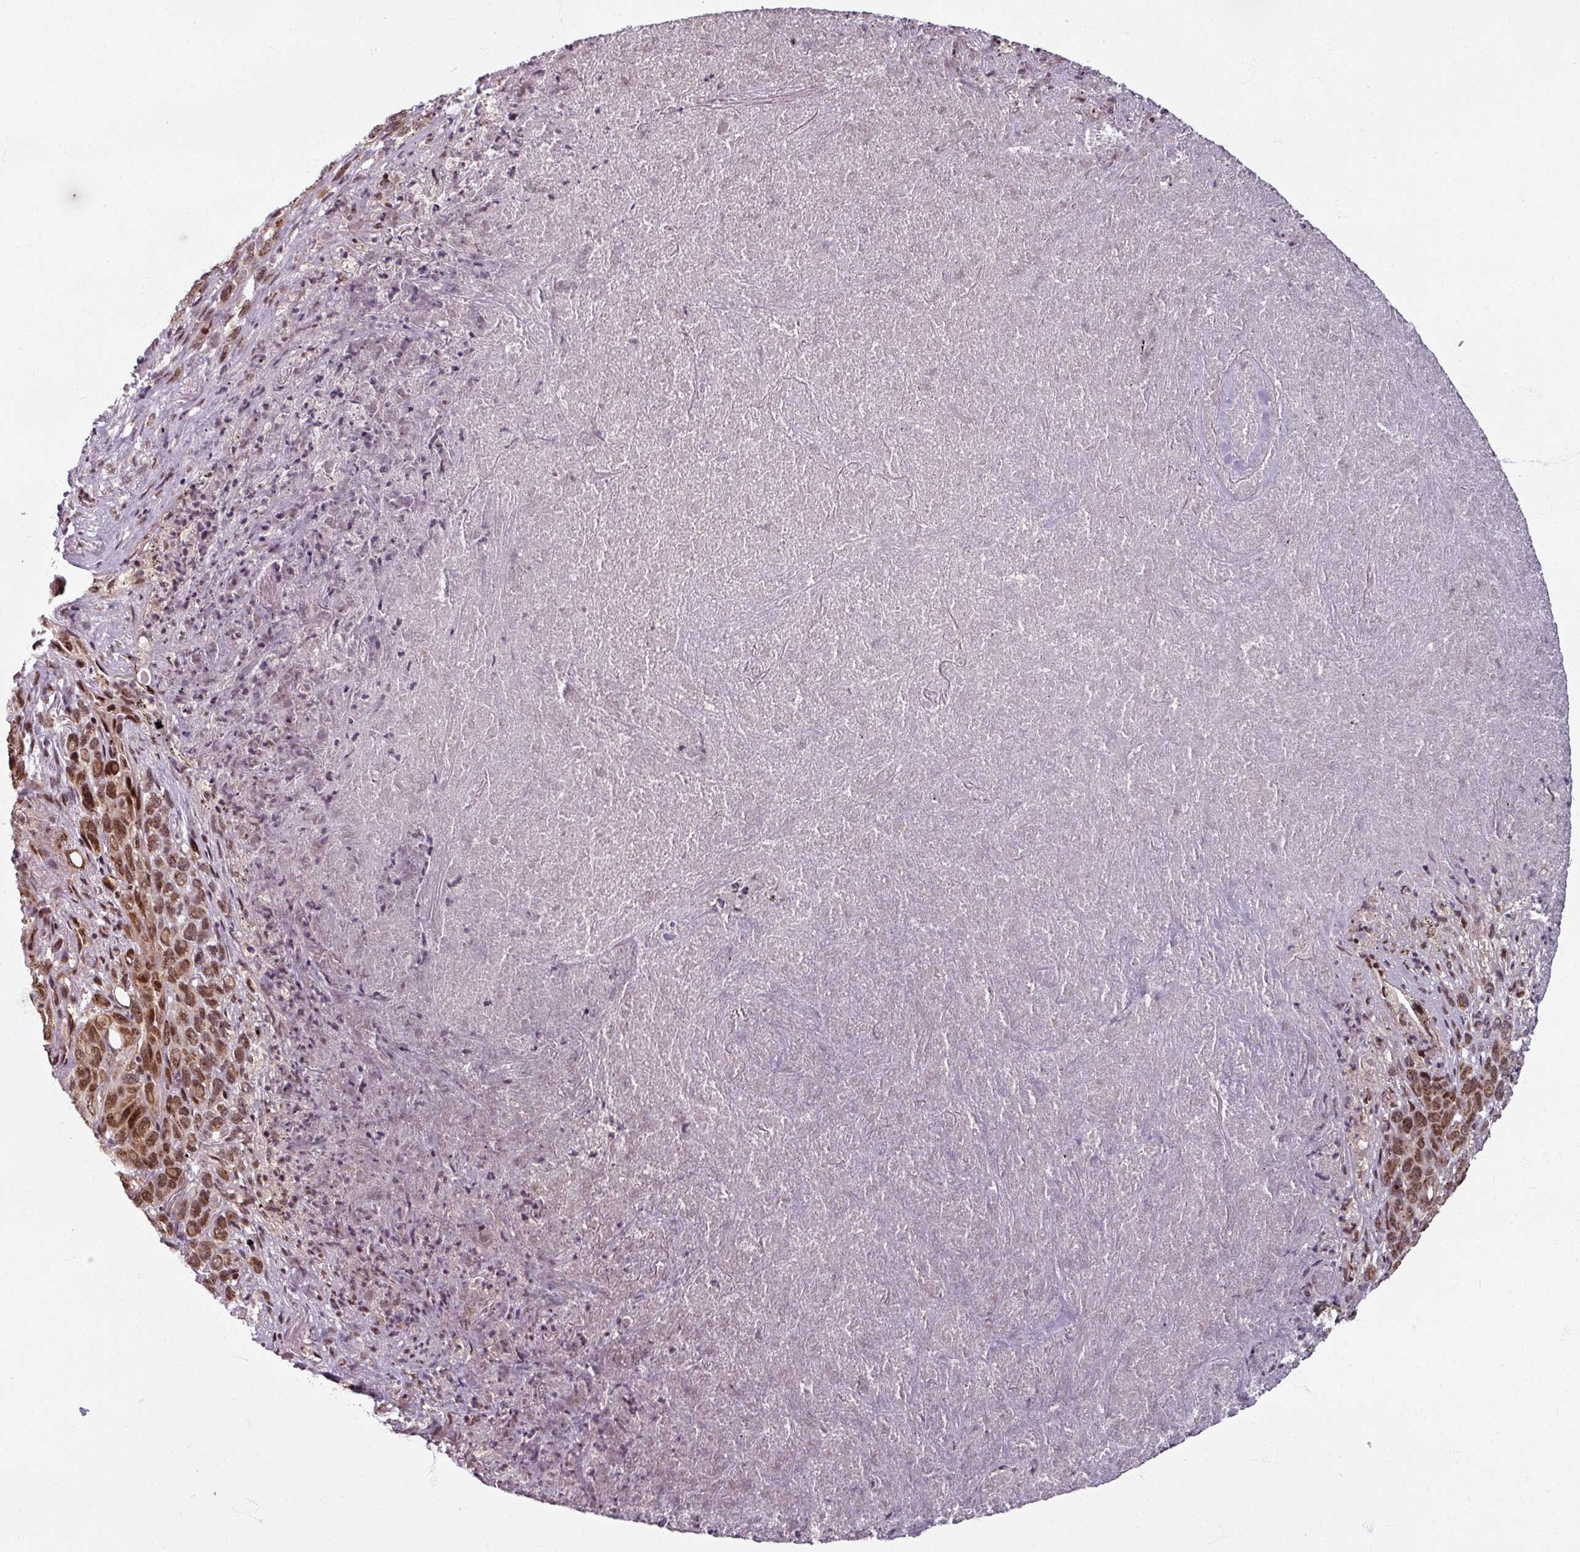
{"staining": {"intensity": "moderate", "quantity": ">75%", "location": "nuclear"}, "tissue": "melanoma", "cell_type": "Tumor cells", "image_type": "cancer", "snomed": [{"axis": "morphology", "description": "Malignant melanoma, Metastatic site"}, {"axis": "topography", "description": "Lung"}], "caption": "Immunohistochemistry (DAB (3,3'-diaminobenzidine)) staining of malignant melanoma (metastatic site) exhibits moderate nuclear protein expression in approximately >75% of tumor cells. The staining is performed using DAB brown chromogen to label protein expression. The nuclei are counter-stained blue using hematoxylin.", "gene": "SWI5", "patient": {"sex": "male", "age": 48}}